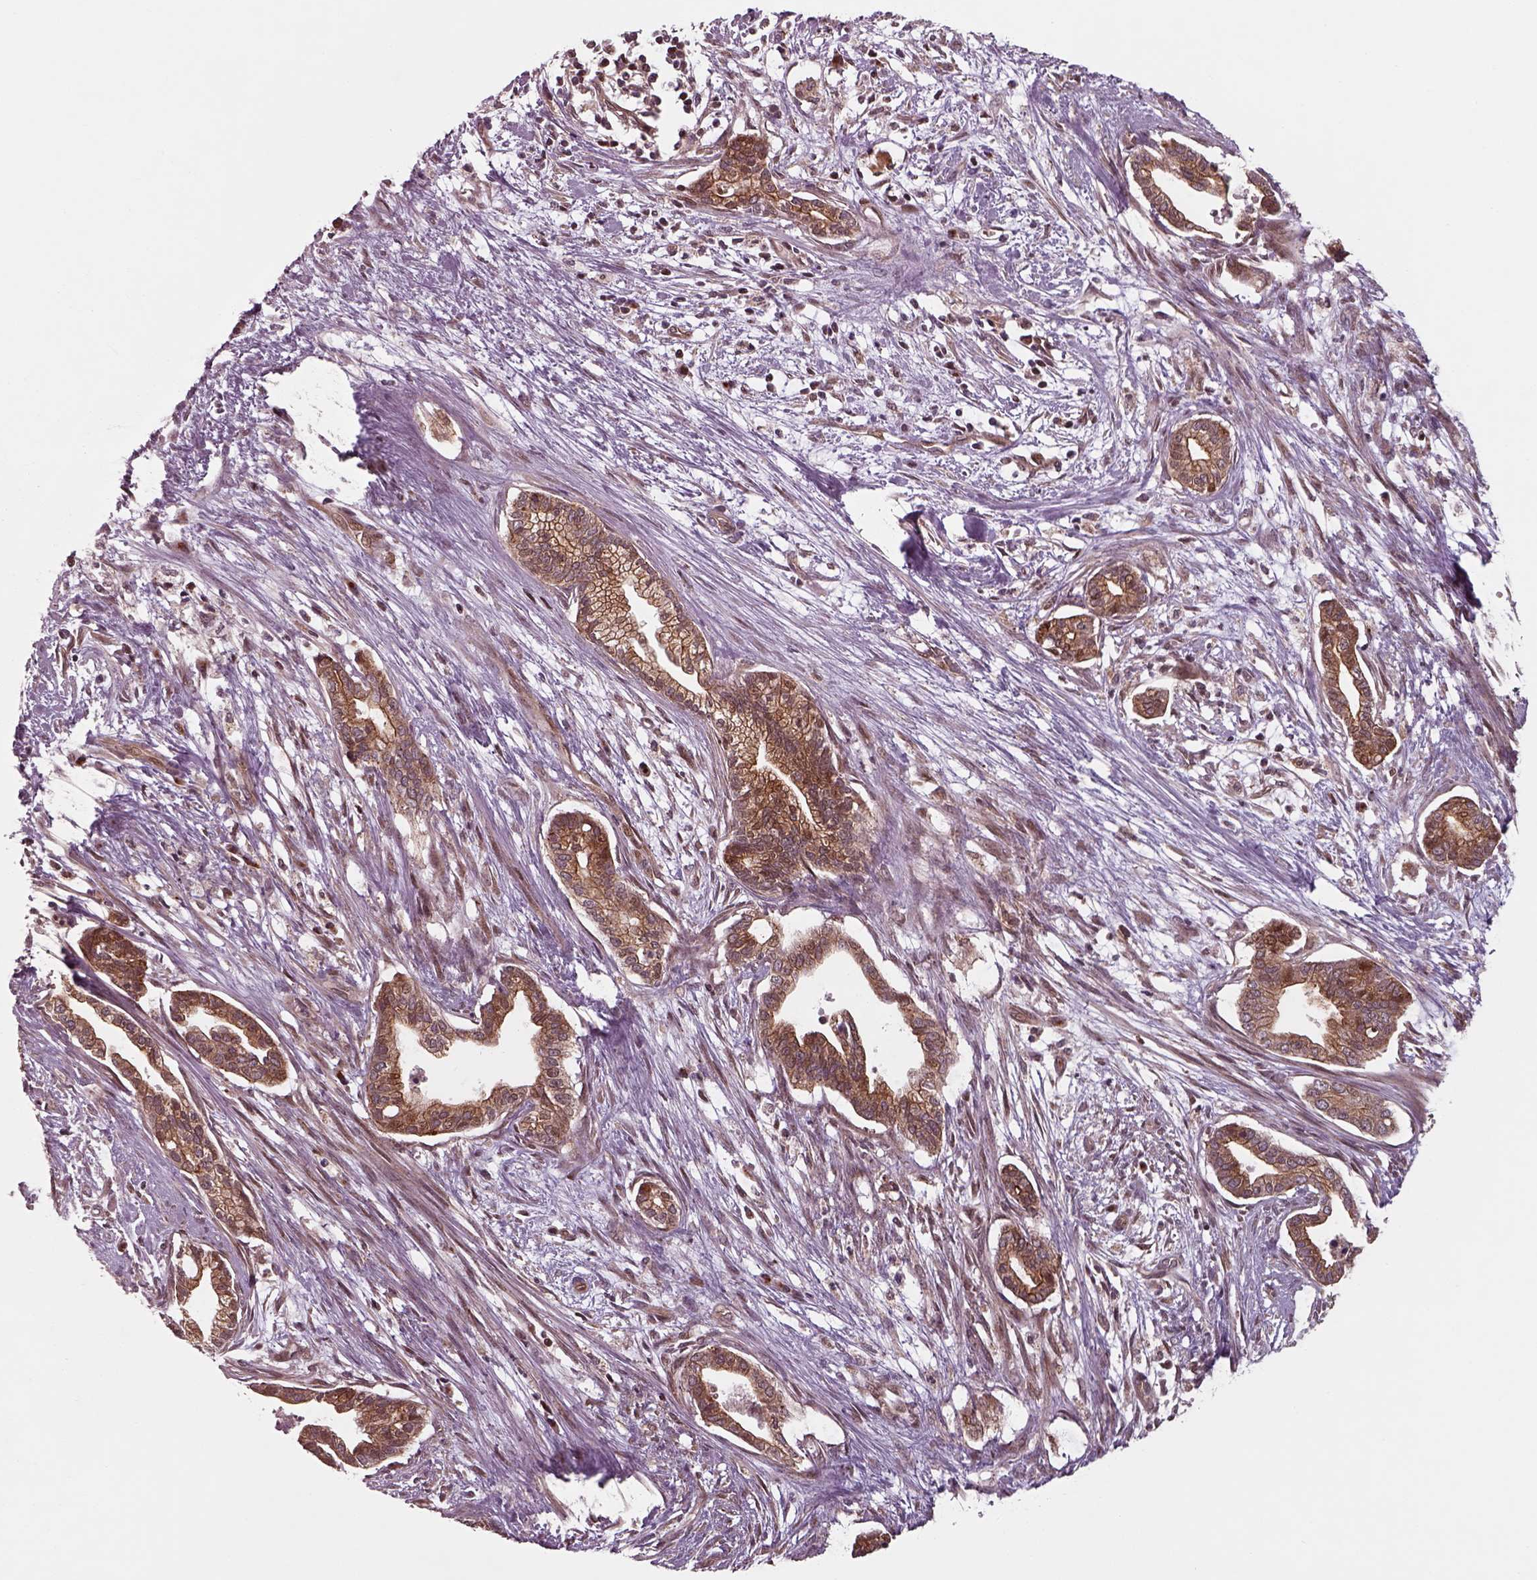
{"staining": {"intensity": "moderate", "quantity": ">75%", "location": "cytoplasmic/membranous"}, "tissue": "cervical cancer", "cell_type": "Tumor cells", "image_type": "cancer", "snomed": [{"axis": "morphology", "description": "Adenocarcinoma, NOS"}, {"axis": "topography", "description": "Cervix"}], "caption": "The micrograph shows staining of cervical cancer (adenocarcinoma), revealing moderate cytoplasmic/membranous protein expression (brown color) within tumor cells.", "gene": "CHMP3", "patient": {"sex": "female", "age": 62}}